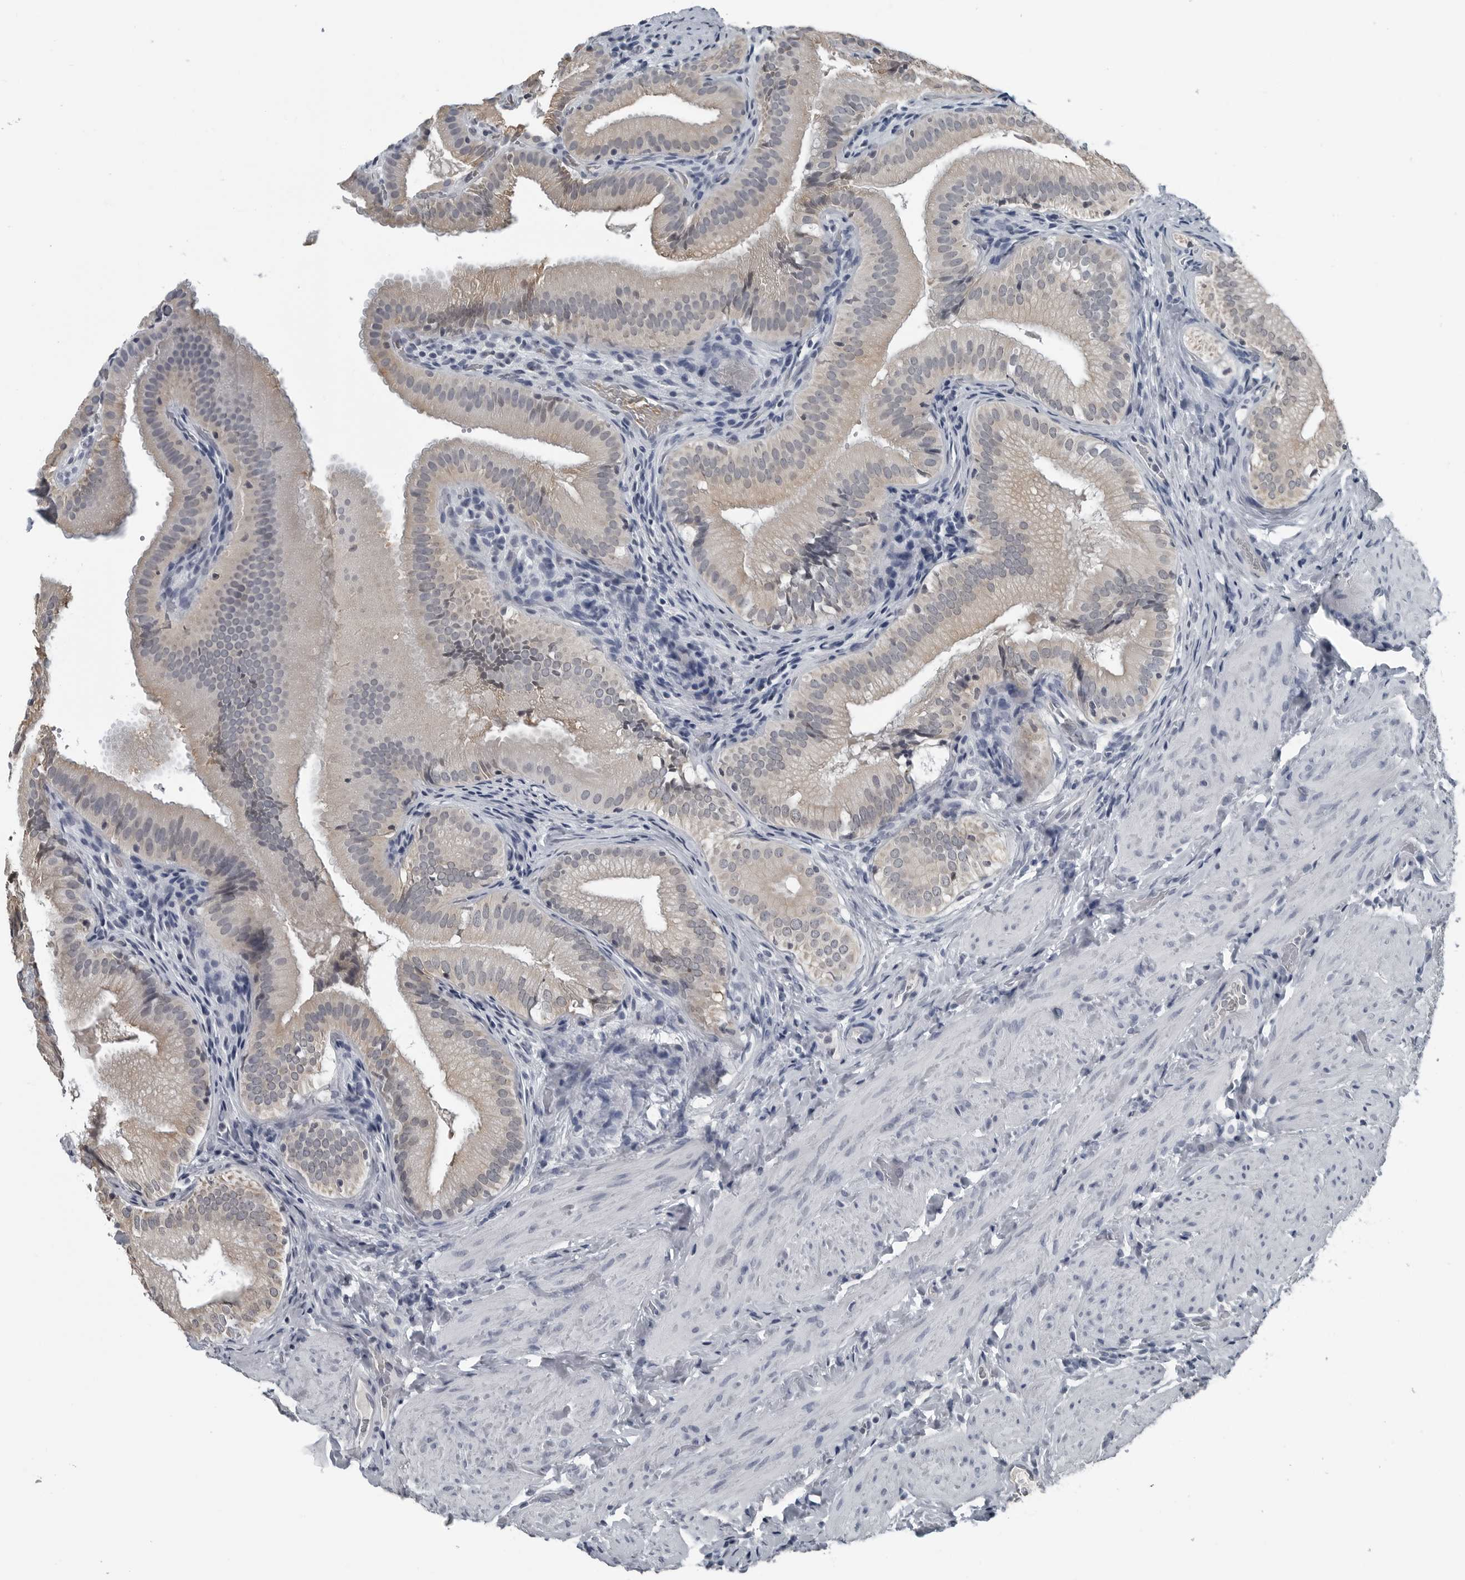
{"staining": {"intensity": "weak", "quantity": "25%-75%", "location": "cytoplasmic/membranous"}, "tissue": "gallbladder", "cell_type": "Glandular cells", "image_type": "normal", "snomed": [{"axis": "morphology", "description": "Normal tissue, NOS"}, {"axis": "topography", "description": "Gallbladder"}], "caption": "Glandular cells exhibit low levels of weak cytoplasmic/membranous expression in approximately 25%-75% of cells in benign human gallbladder.", "gene": "SPINK1", "patient": {"sex": "female", "age": 30}}